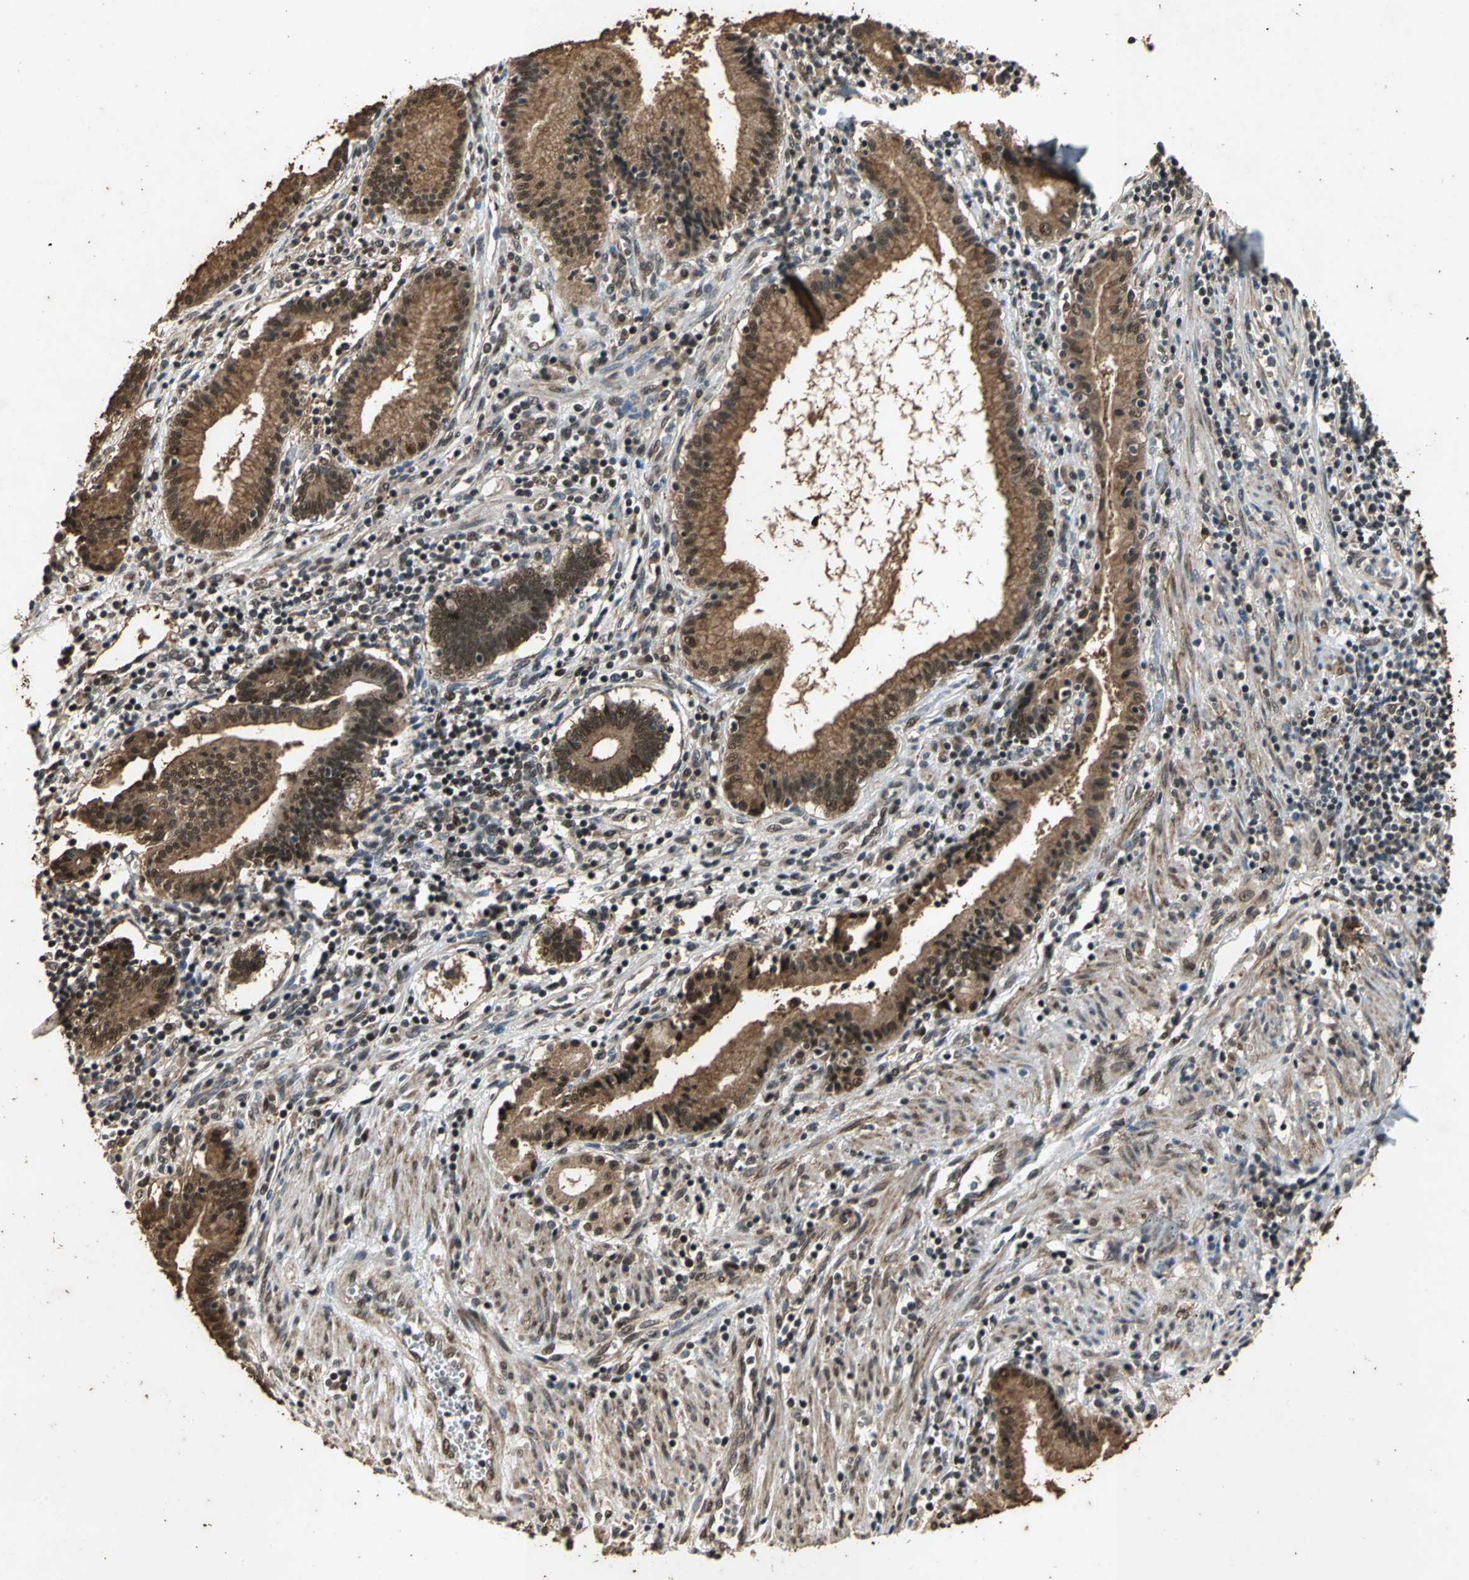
{"staining": {"intensity": "strong", "quantity": ">75%", "location": "cytoplasmic/membranous"}, "tissue": "pancreatic cancer", "cell_type": "Tumor cells", "image_type": "cancer", "snomed": [{"axis": "morphology", "description": "Adenocarcinoma, NOS"}, {"axis": "topography", "description": "Pancreas"}], "caption": "Tumor cells display strong cytoplasmic/membranous staining in about >75% of cells in pancreatic adenocarcinoma. (Stains: DAB (3,3'-diaminobenzidine) in brown, nuclei in blue, Microscopy: brightfield microscopy at high magnification).", "gene": "NOTCH3", "patient": {"sex": "female", "age": 48}}